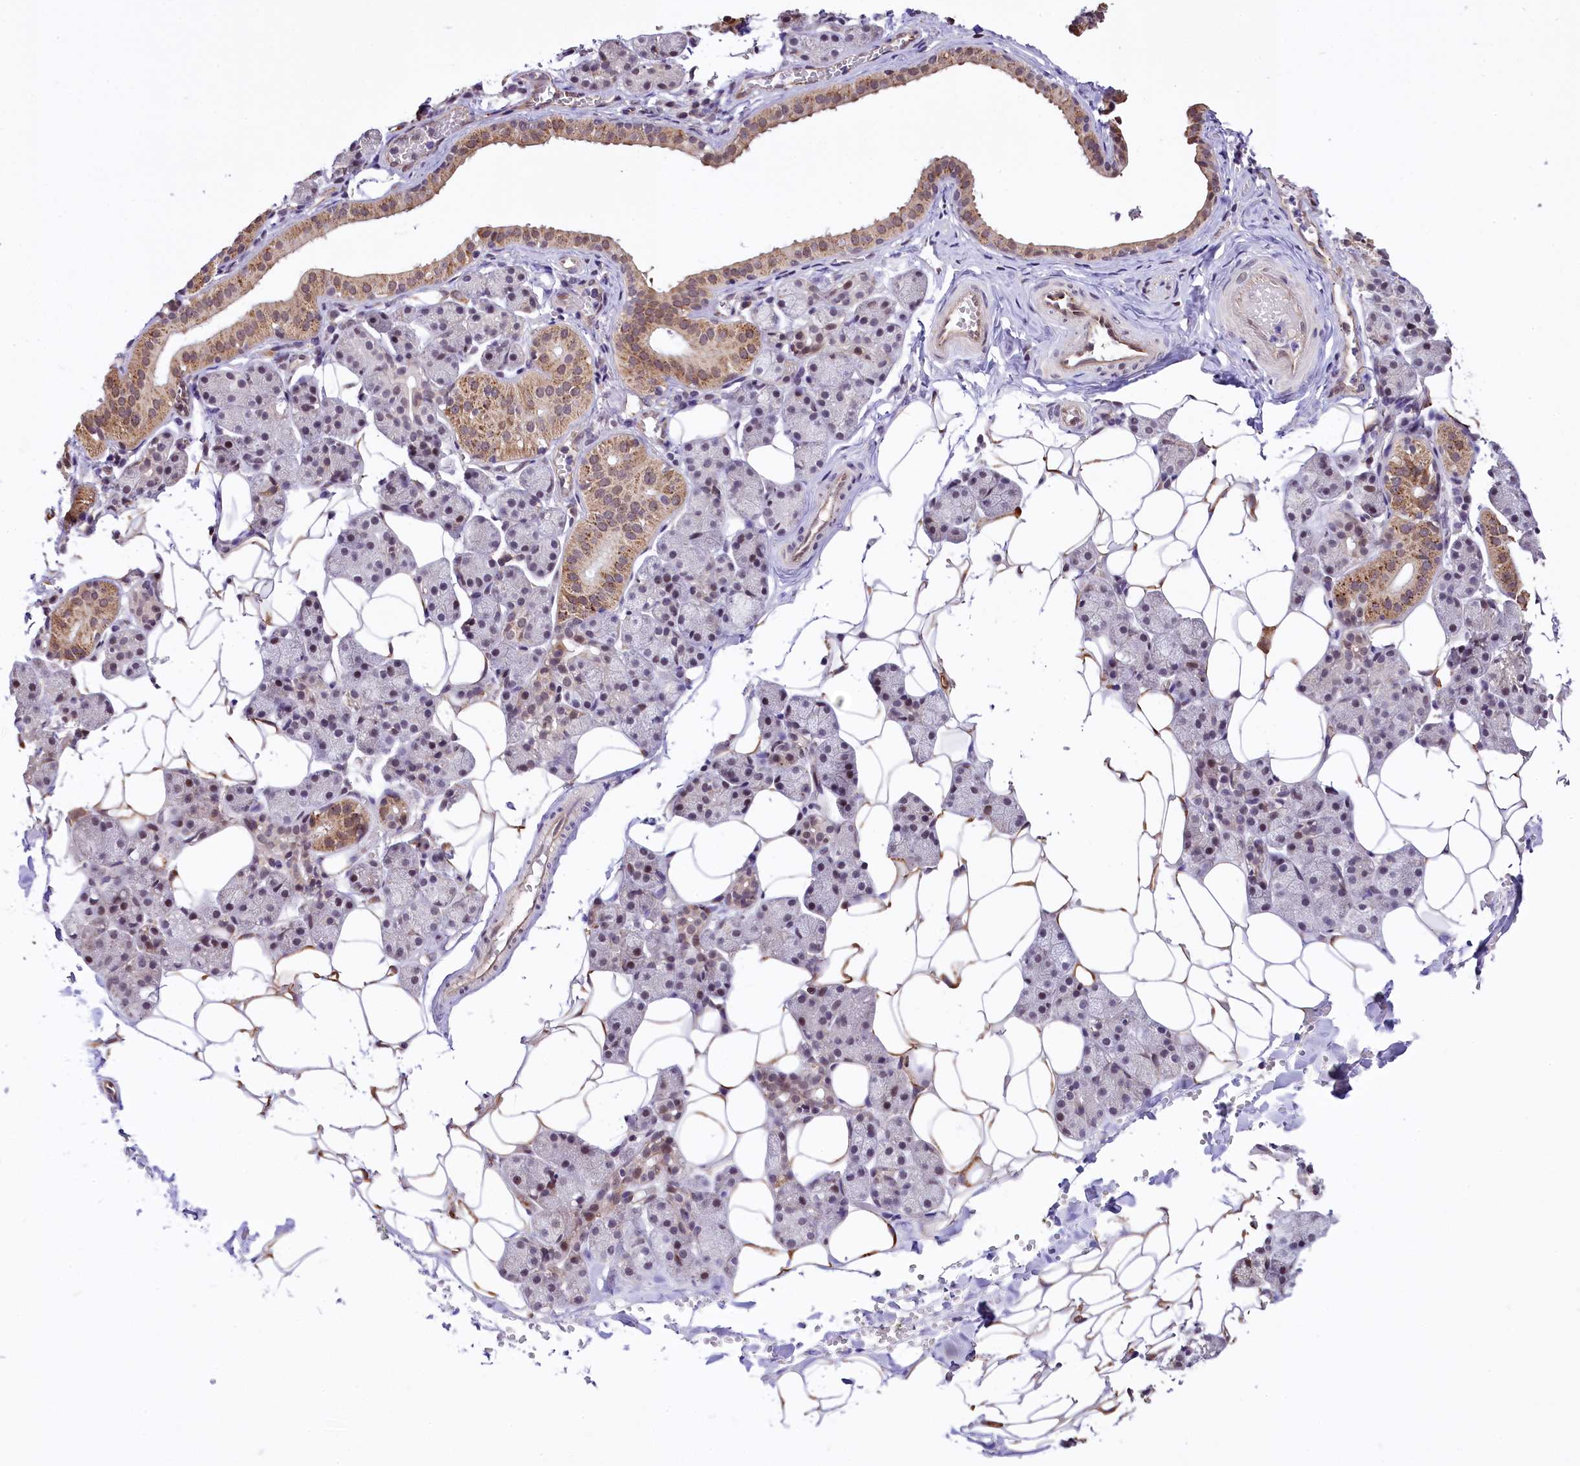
{"staining": {"intensity": "moderate", "quantity": "<25%", "location": "cytoplasmic/membranous,nuclear"}, "tissue": "salivary gland", "cell_type": "Glandular cells", "image_type": "normal", "snomed": [{"axis": "morphology", "description": "Normal tissue, NOS"}, {"axis": "topography", "description": "Salivary gland"}], "caption": "Unremarkable salivary gland exhibits moderate cytoplasmic/membranous,nuclear expression in approximately <25% of glandular cells, visualized by immunohistochemistry. The staining was performed using DAB (3,3'-diaminobenzidine), with brown indicating positive protein expression. Nuclei are stained blue with hematoxylin.", "gene": "MRPL54", "patient": {"sex": "female", "age": 33}}